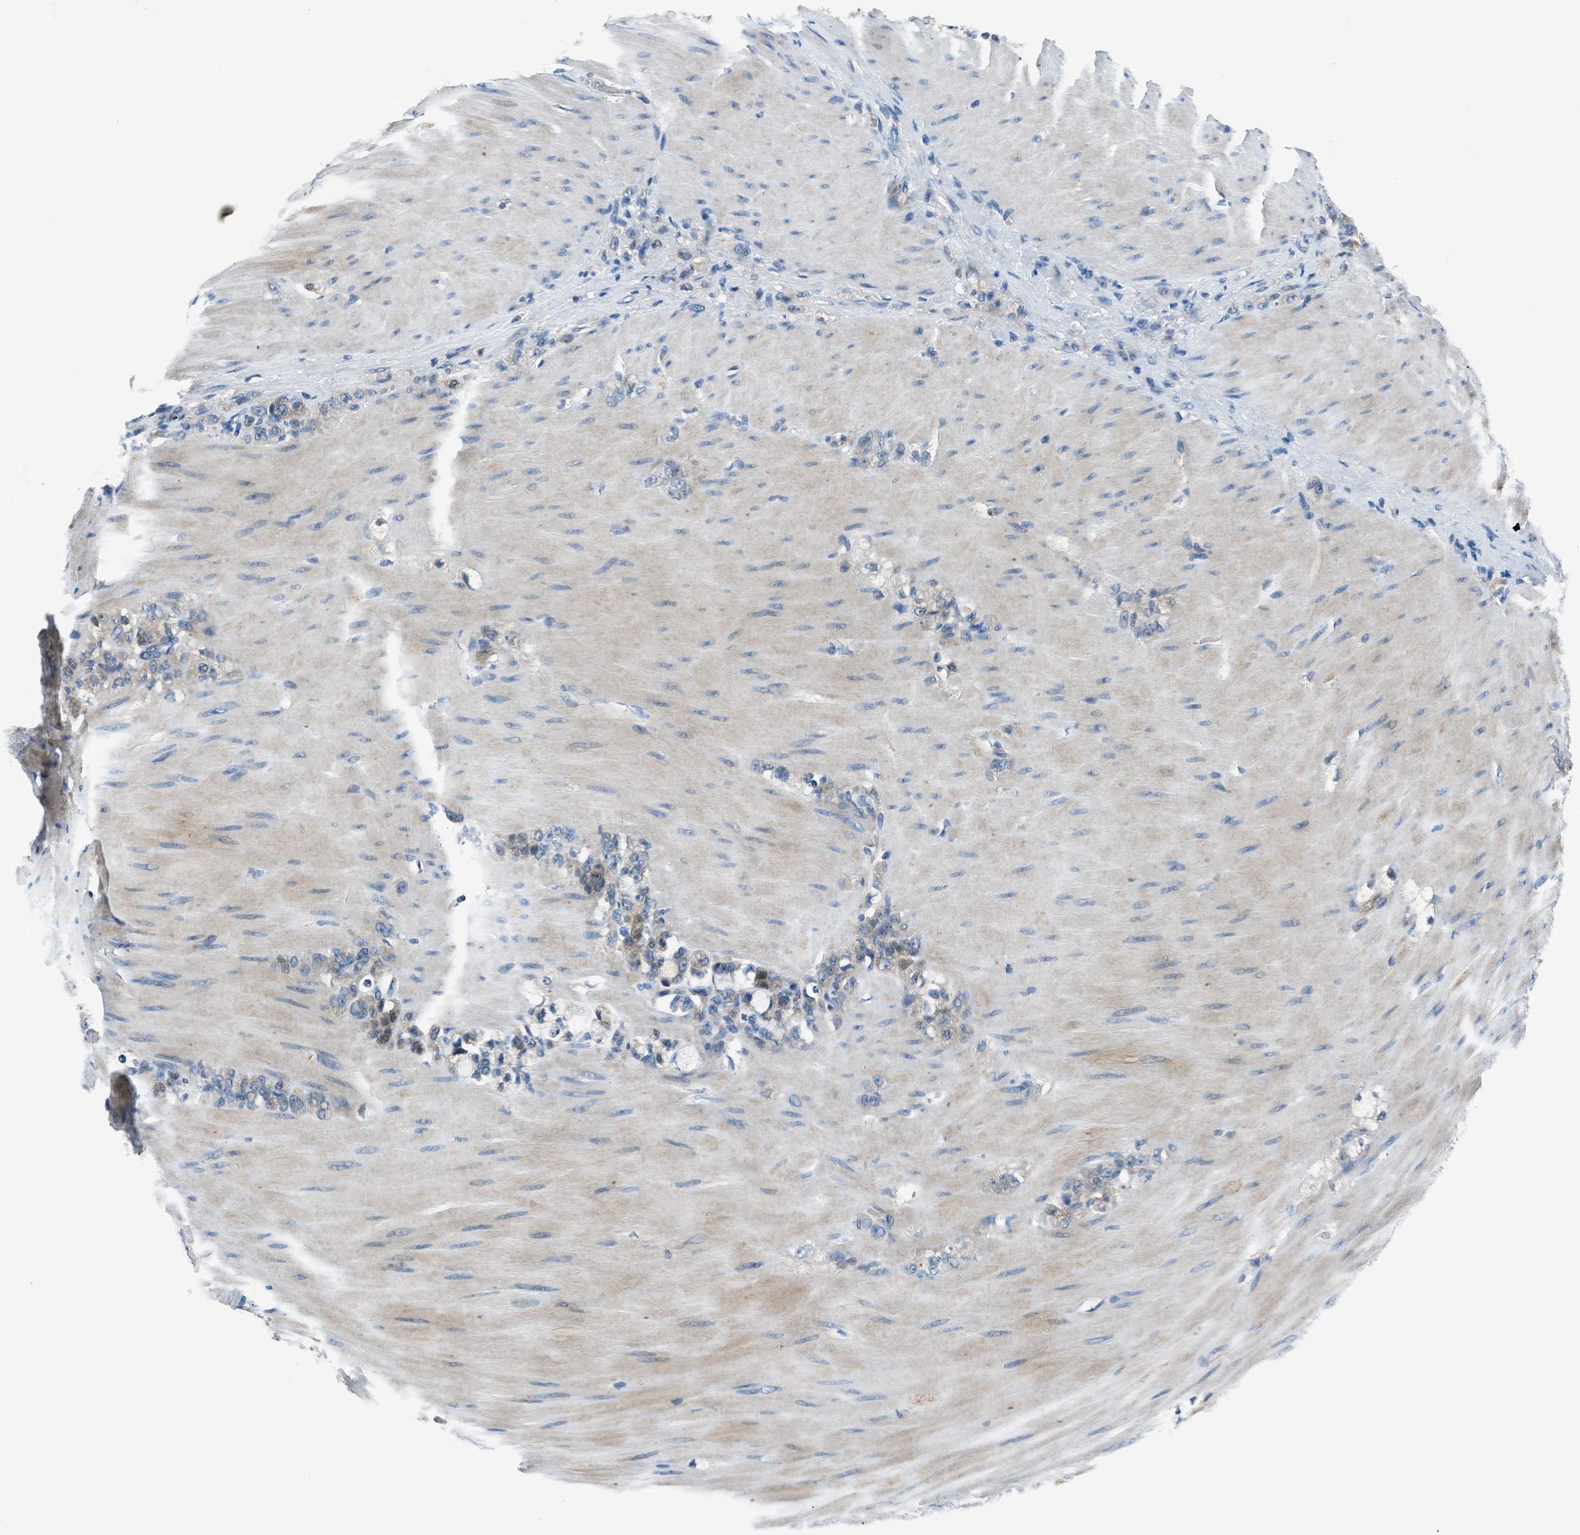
{"staining": {"intensity": "weak", "quantity": "<25%", "location": "cytoplasmic/membranous"}, "tissue": "stomach cancer", "cell_type": "Tumor cells", "image_type": "cancer", "snomed": [{"axis": "morphology", "description": "Normal tissue, NOS"}, {"axis": "morphology", "description": "Adenocarcinoma, NOS"}, {"axis": "topography", "description": "Stomach"}], "caption": "A micrograph of stomach adenocarcinoma stained for a protein exhibits no brown staining in tumor cells.", "gene": "SLC38A6", "patient": {"sex": "male", "age": 82}}